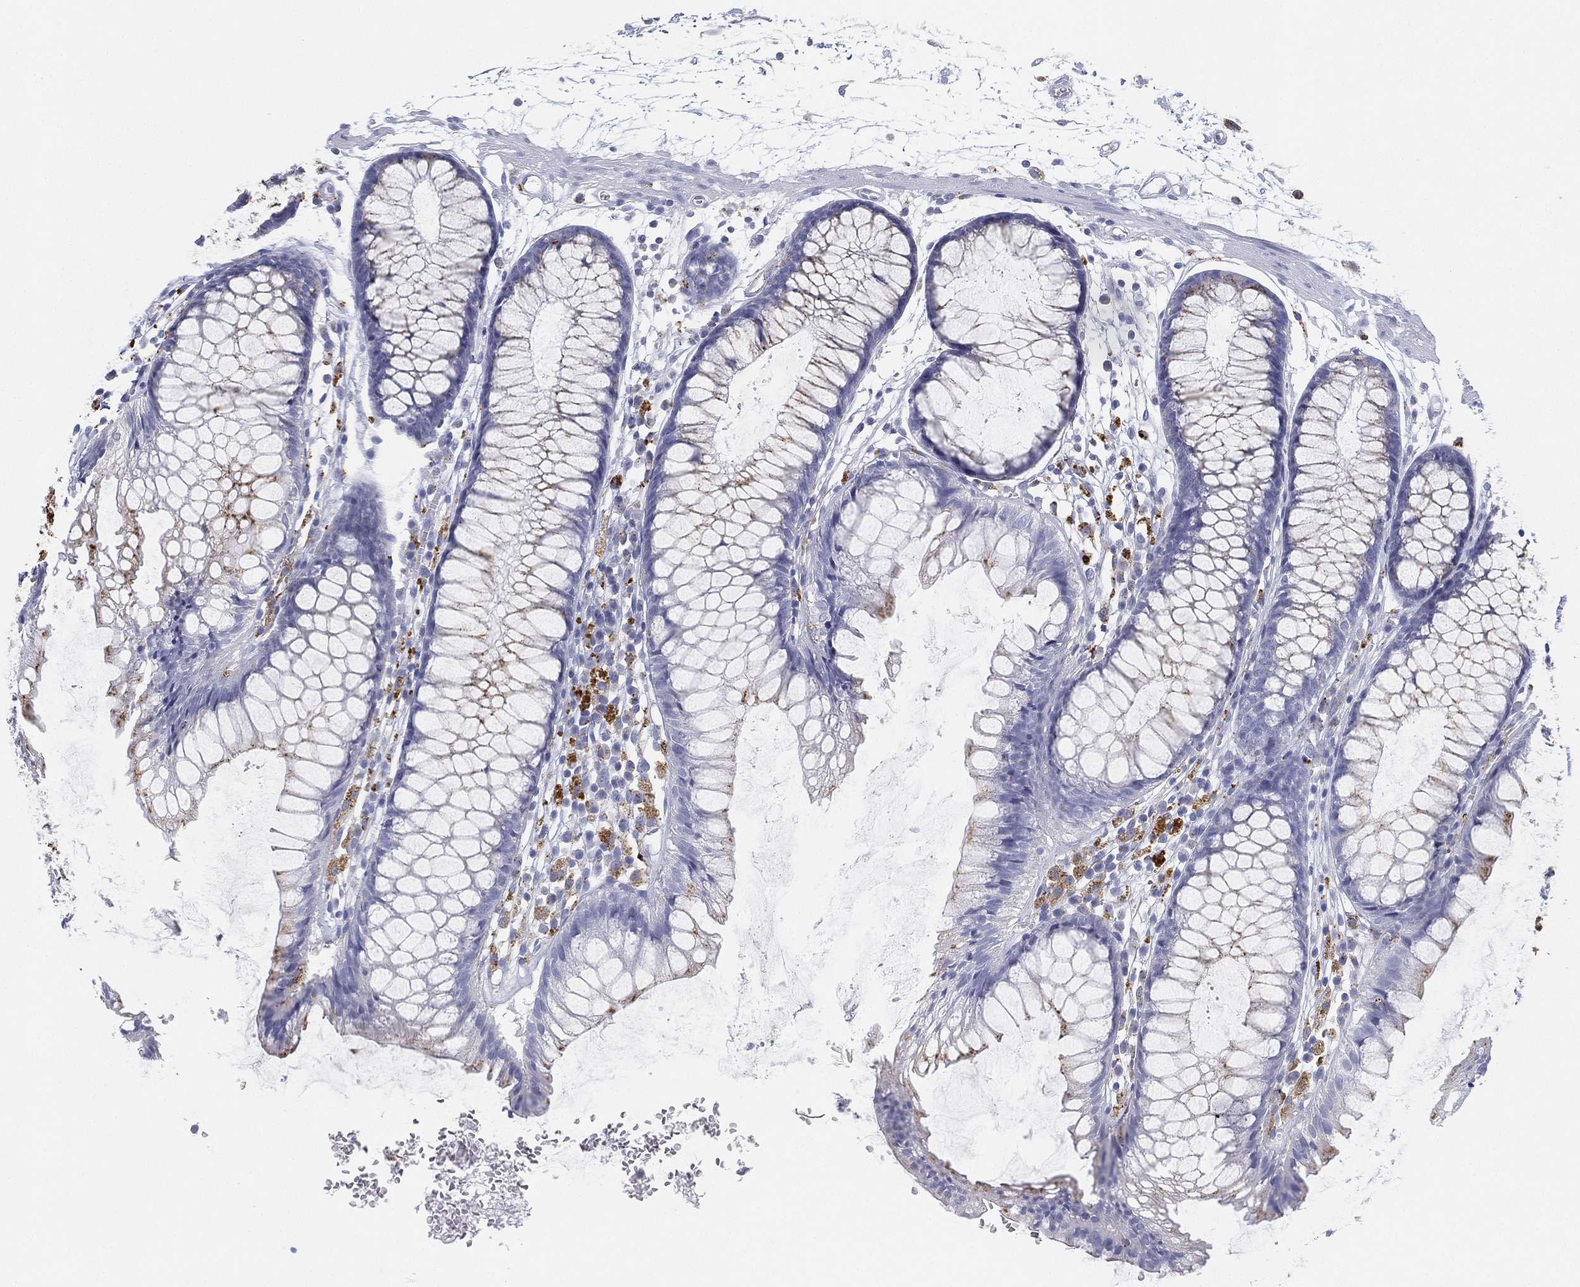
{"staining": {"intensity": "negative", "quantity": "none", "location": "none"}, "tissue": "colon", "cell_type": "Endothelial cells", "image_type": "normal", "snomed": [{"axis": "morphology", "description": "Normal tissue, NOS"}, {"axis": "morphology", "description": "Adenocarcinoma, NOS"}, {"axis": "topography", "description": "Colon"}], "caption": "High power microscopy histopathology image of an IHC micrograph of normal colon, revealing no significant positivity in endothelial cells.", "gene": "NPC2", "patient": {"sex": "male", "age": 65}}